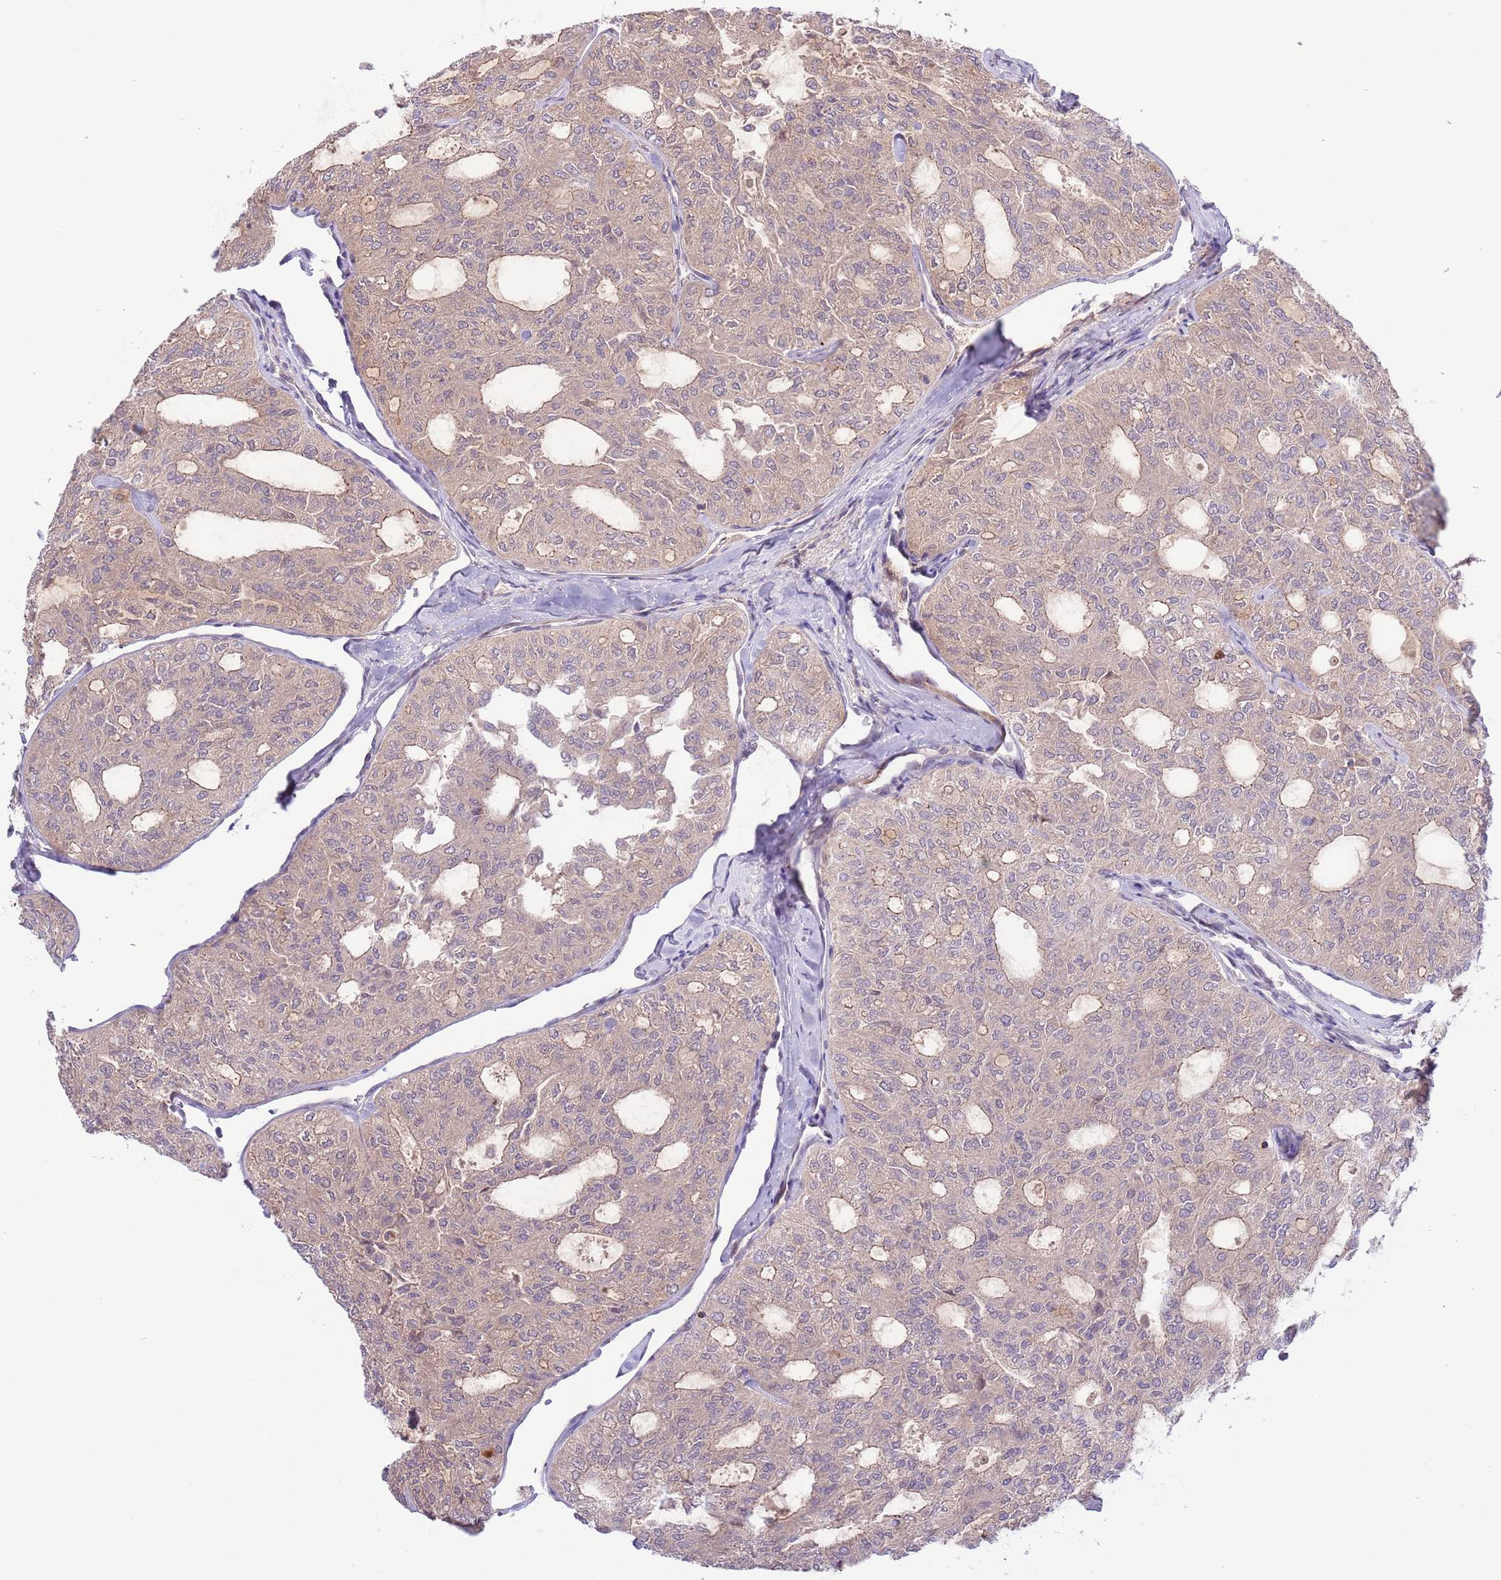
{"staining": {"intensity": "weak", "quantity": "<25%", "location": "cytoplasmic/membranous"}, "tissue": "thyroid cancer", "cell_type": "Tumor cells", "image_type": "cancer", "snomed": [{"axis": "morphology", "description": "Follicular adenoma carcinoma, NOS"}, {"axis": "topography", "description": "Thyroid gland"}], "caption": "This is an immunohistochemistry (IHC) histopathology image of thyroid cancer (follicular adenoma carcinoma). There is no expression in tumor cells.", "gene": "PRR16", "patient": {"sex": "male", "age": 75}}